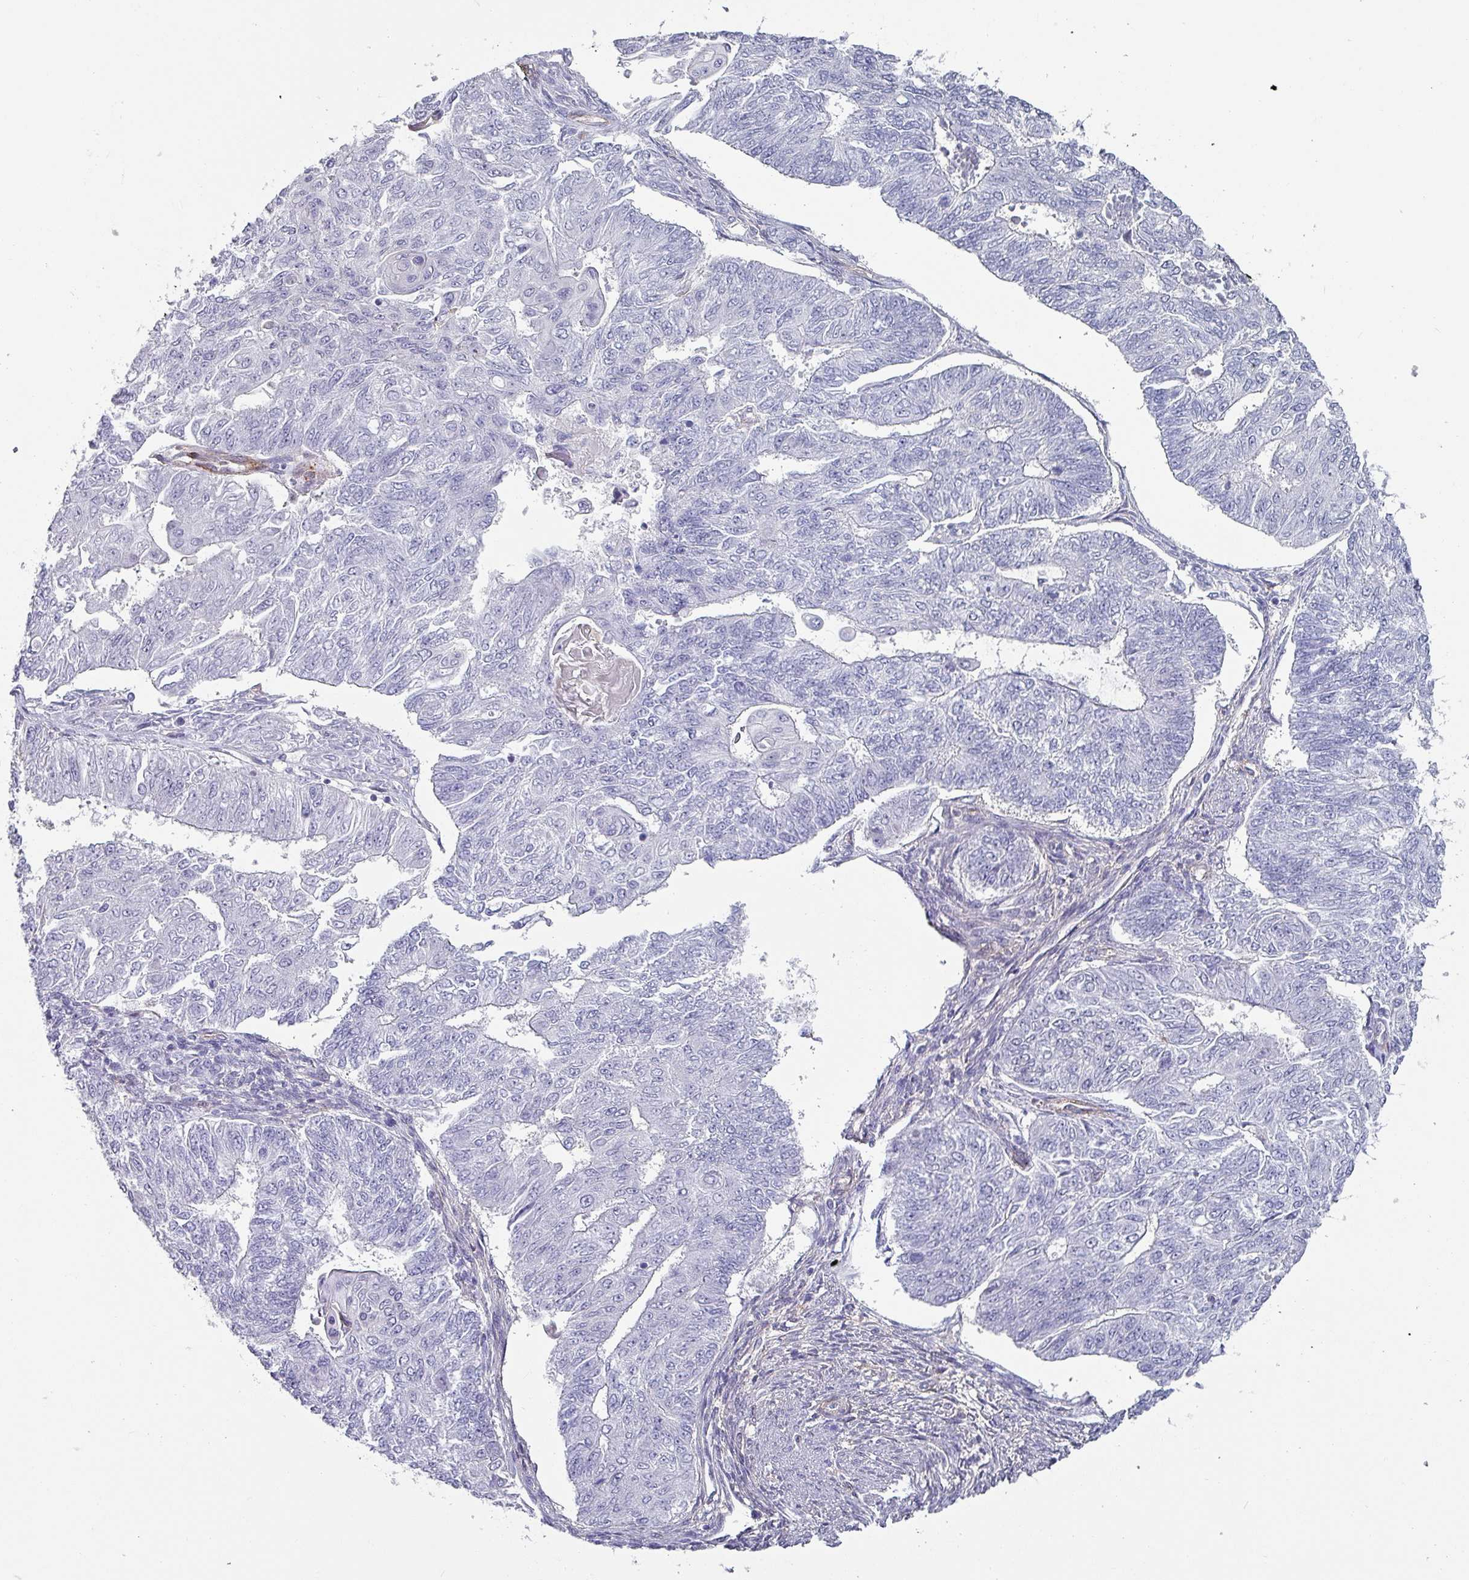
{"staining": {"intensity": "negative", "quantity": "none", "location": "none"}, "tissue": "endometrial cancer", "cell_type": "Tumor cells", "image_type": "cancer", "snomed": [{"axis": "morphology", "description": "Adenocarcinoma, NOS"}, {"axis": "topography", "description": "Endometrium"}], "caption": "Tumor cells are negative for brown protein staining in endometrial cancer.", "gene": "ZNF816-ZNF321P", "patient": {"sex": "female", "age": 32}}